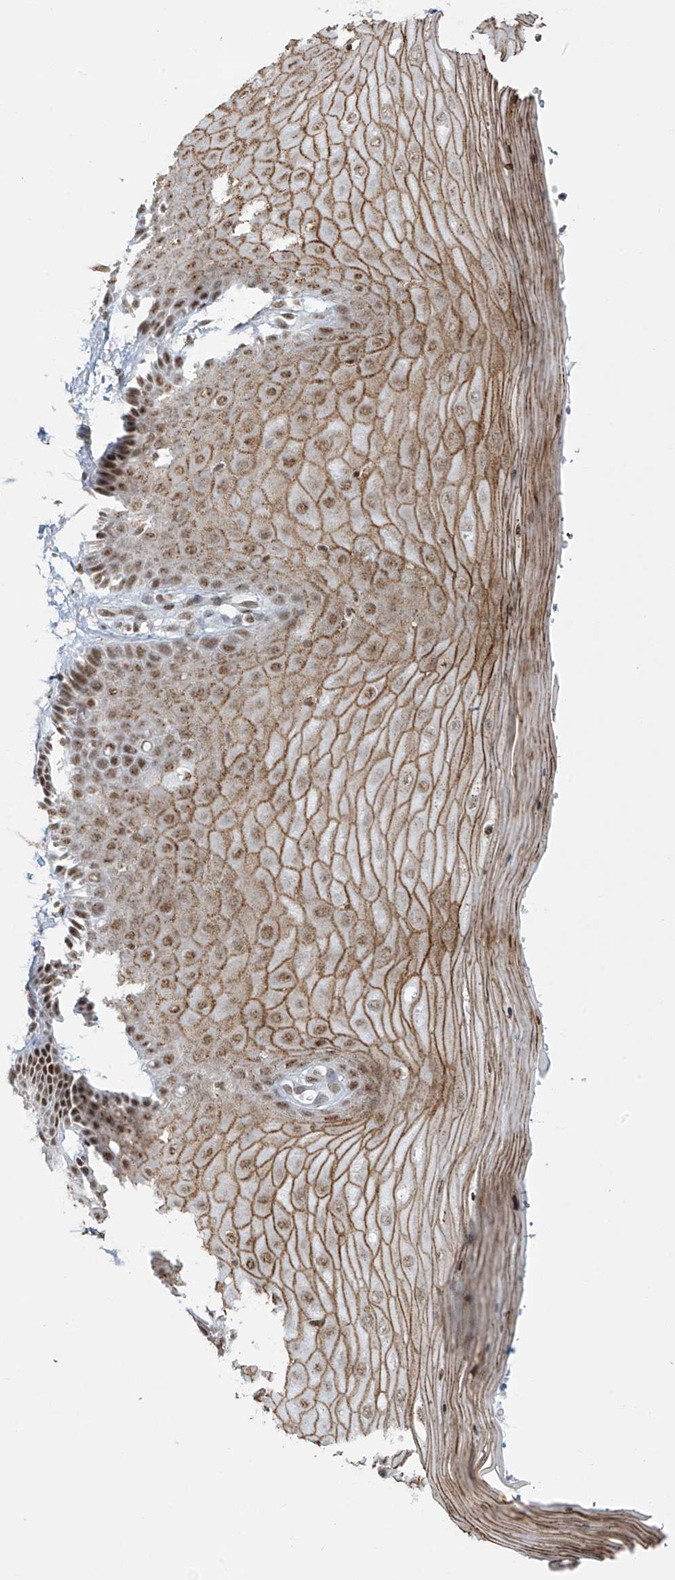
{"staining": {"intensity": "strong", "quantity": ">75%", "location": "nuclear"}, "tissue": "cervix", "cell_type": "Glandular cells", "image_type": "normal", "snomed": [{"axis": "morphology", "description": "Normal tissue, NOS"}, {"axis": "topography", "description": "Cervix"}], "caption": "High-magnification brightfield microscopy of unremarkable cervix stained with DAB (3,3'-diaminobenzidine) (brown) and counterstained with hematoxylin (blue). glandular cells exhibit strong nuclear staining is appreciated in about>75% of cells.", "gene": "MS4A6A", "patient": {"sex": "female", "age": 55}}